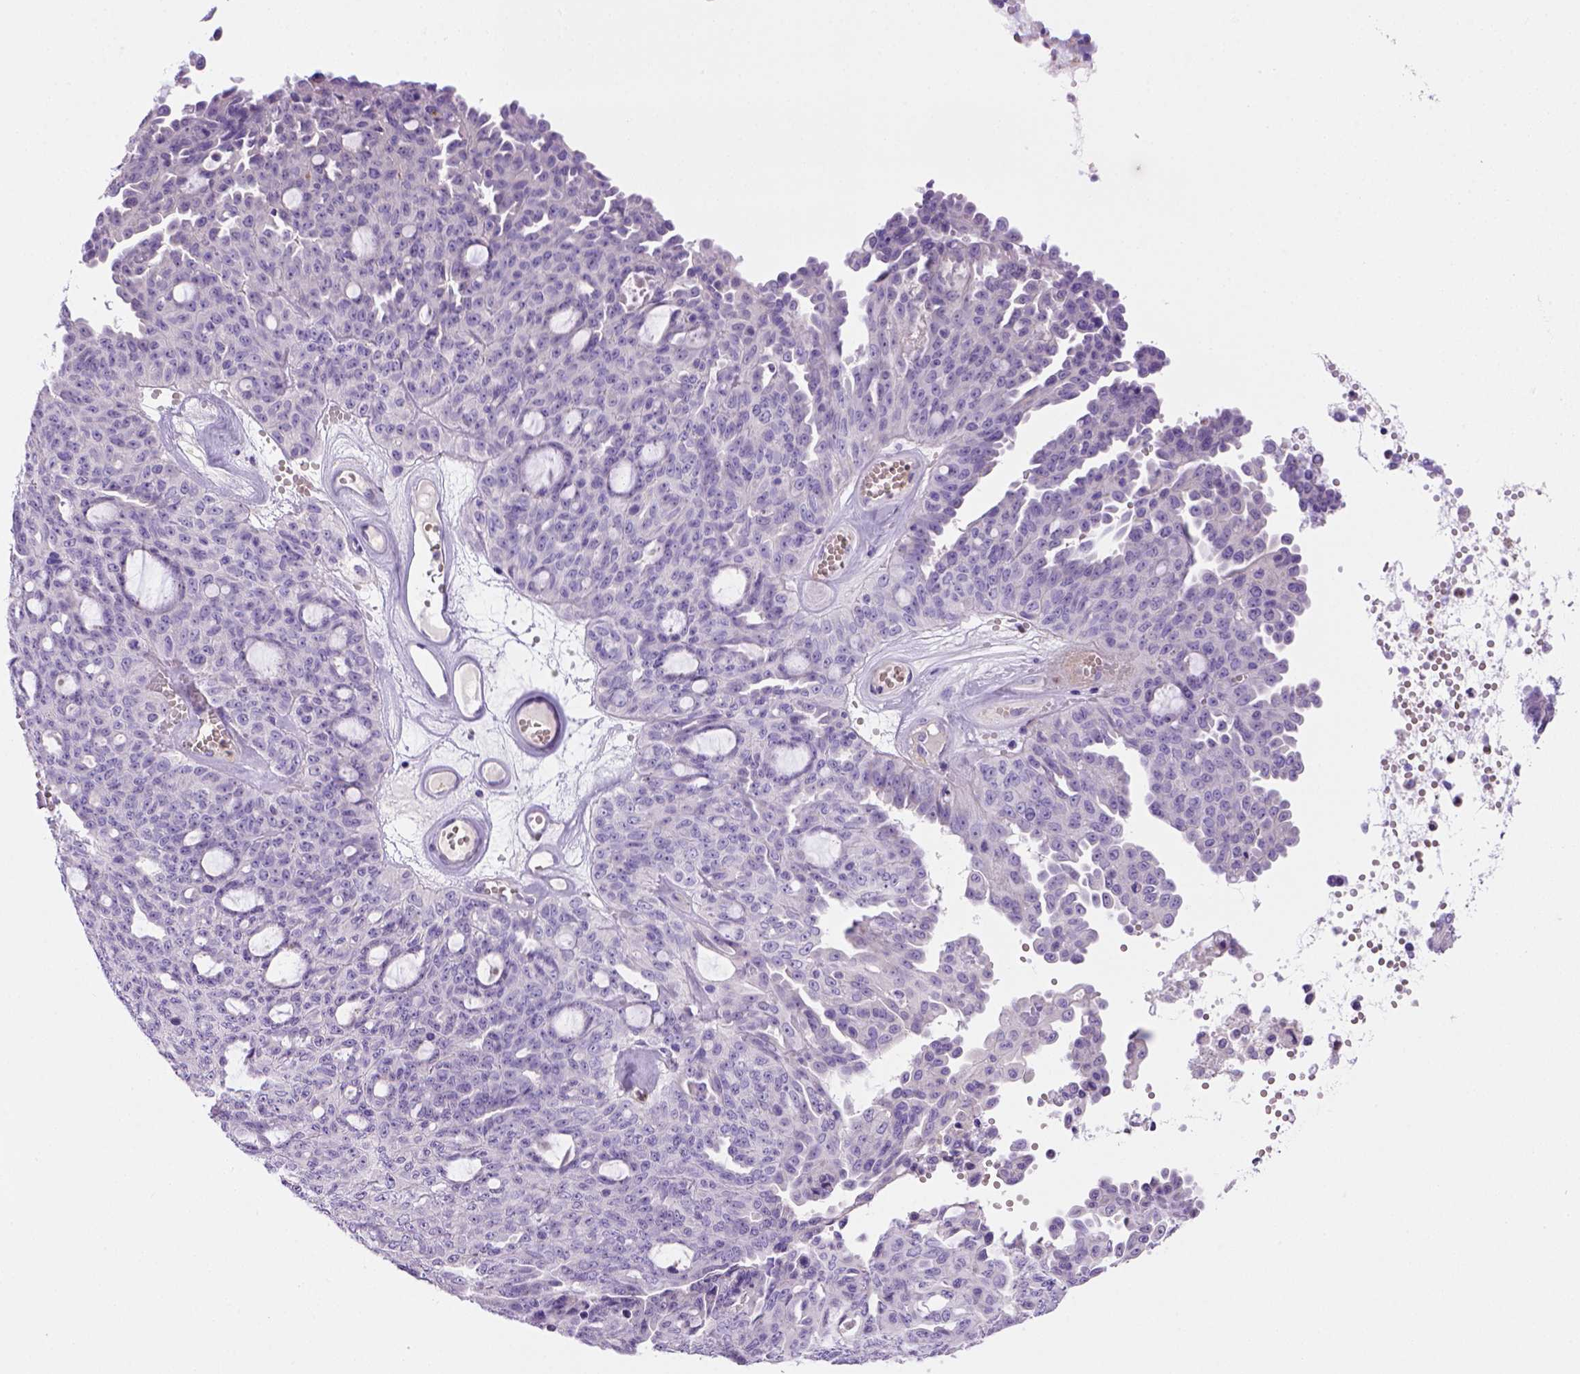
{"staining": {"intensity": "negative", "quantity": "none", "location": "none"}, "tissue": "ovarian cancer", "cell_type": "Tumor cells", "image_type": "cancer", "snomed": [{"axis": "morphology", "description": "Cystadenocarcinoma, serous, NOS"}, {"axis": "topography", "description": "Ovary"}], "caption": "High power microscopy photomicrograph of an immunohistochemistry (IHC) image of ovarian cancer (serous cystadenocarcinoma), revealing no significant staining in tumor cells. (Stains: DAB (3,3'-diaminobenzidine) immunohistochemistry with hematoxylin counter stain, Microscopy: brightfield microscopy at high magnification).", "gene": "BAAT", "patient": {"sex": "female", "age": 71}}